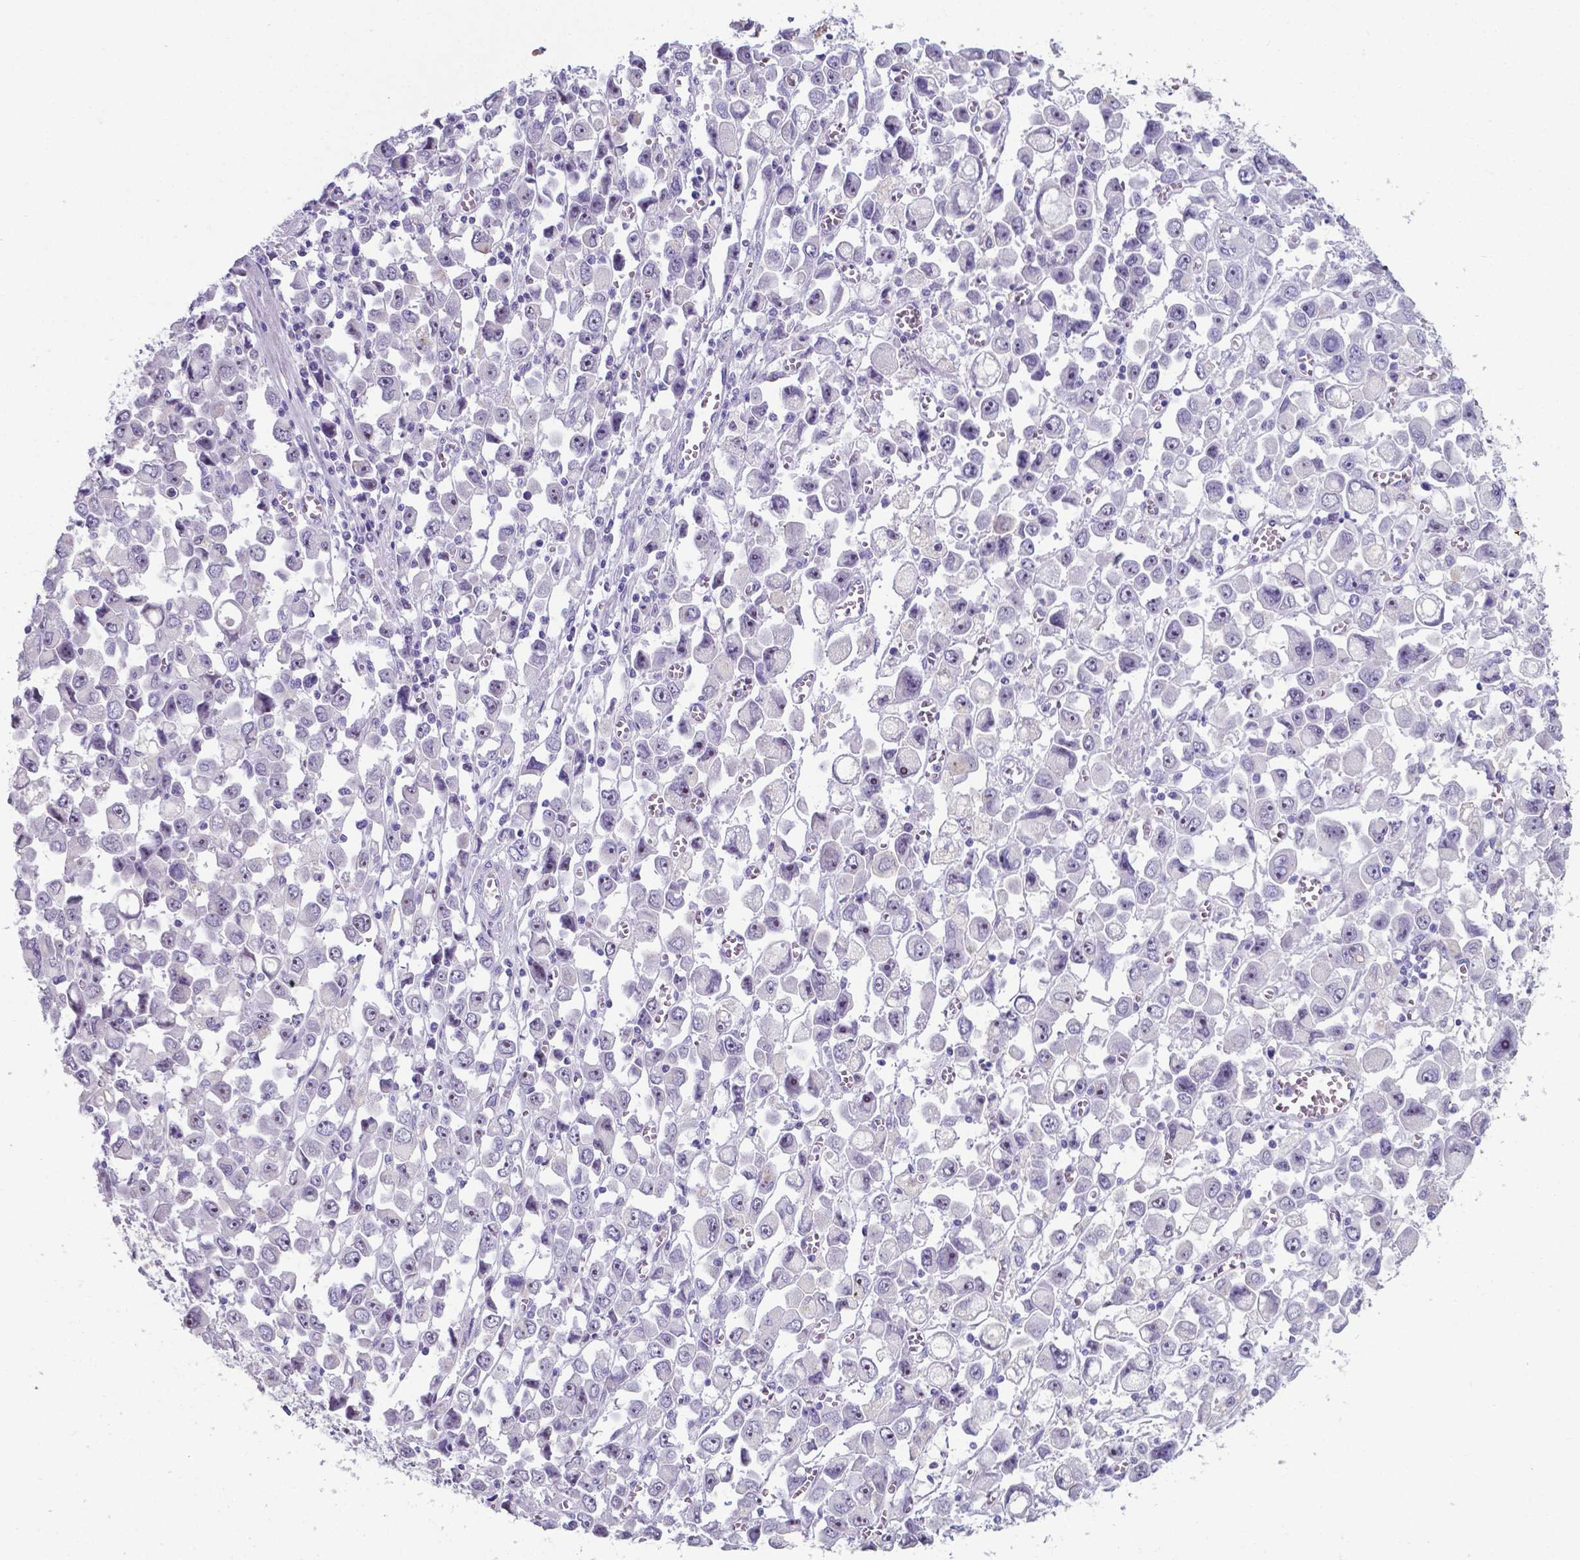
{"staining": {"intensity": "negative", "quantity": "none", "location": "none"}, "tissue": "stomach cancer", "cell_type": "Tumor cells", "image_type": "cancer", "snomed": [{"axis": "morphology", "description": "Adenocarcinoma, NOS"}, {"axis": "topography", "description": "Stomach, upper"}], "caption": "The immunohistochemistry micrograph has no significant staining in tumor cells of adenocarcinoma (stomach) tissue. (DAB (3,3'-diaminobenzidine) IHC with hematoxylin counter stain).", "gene": "AP5B1", "patient": {"sex": "male", "age": 70}}